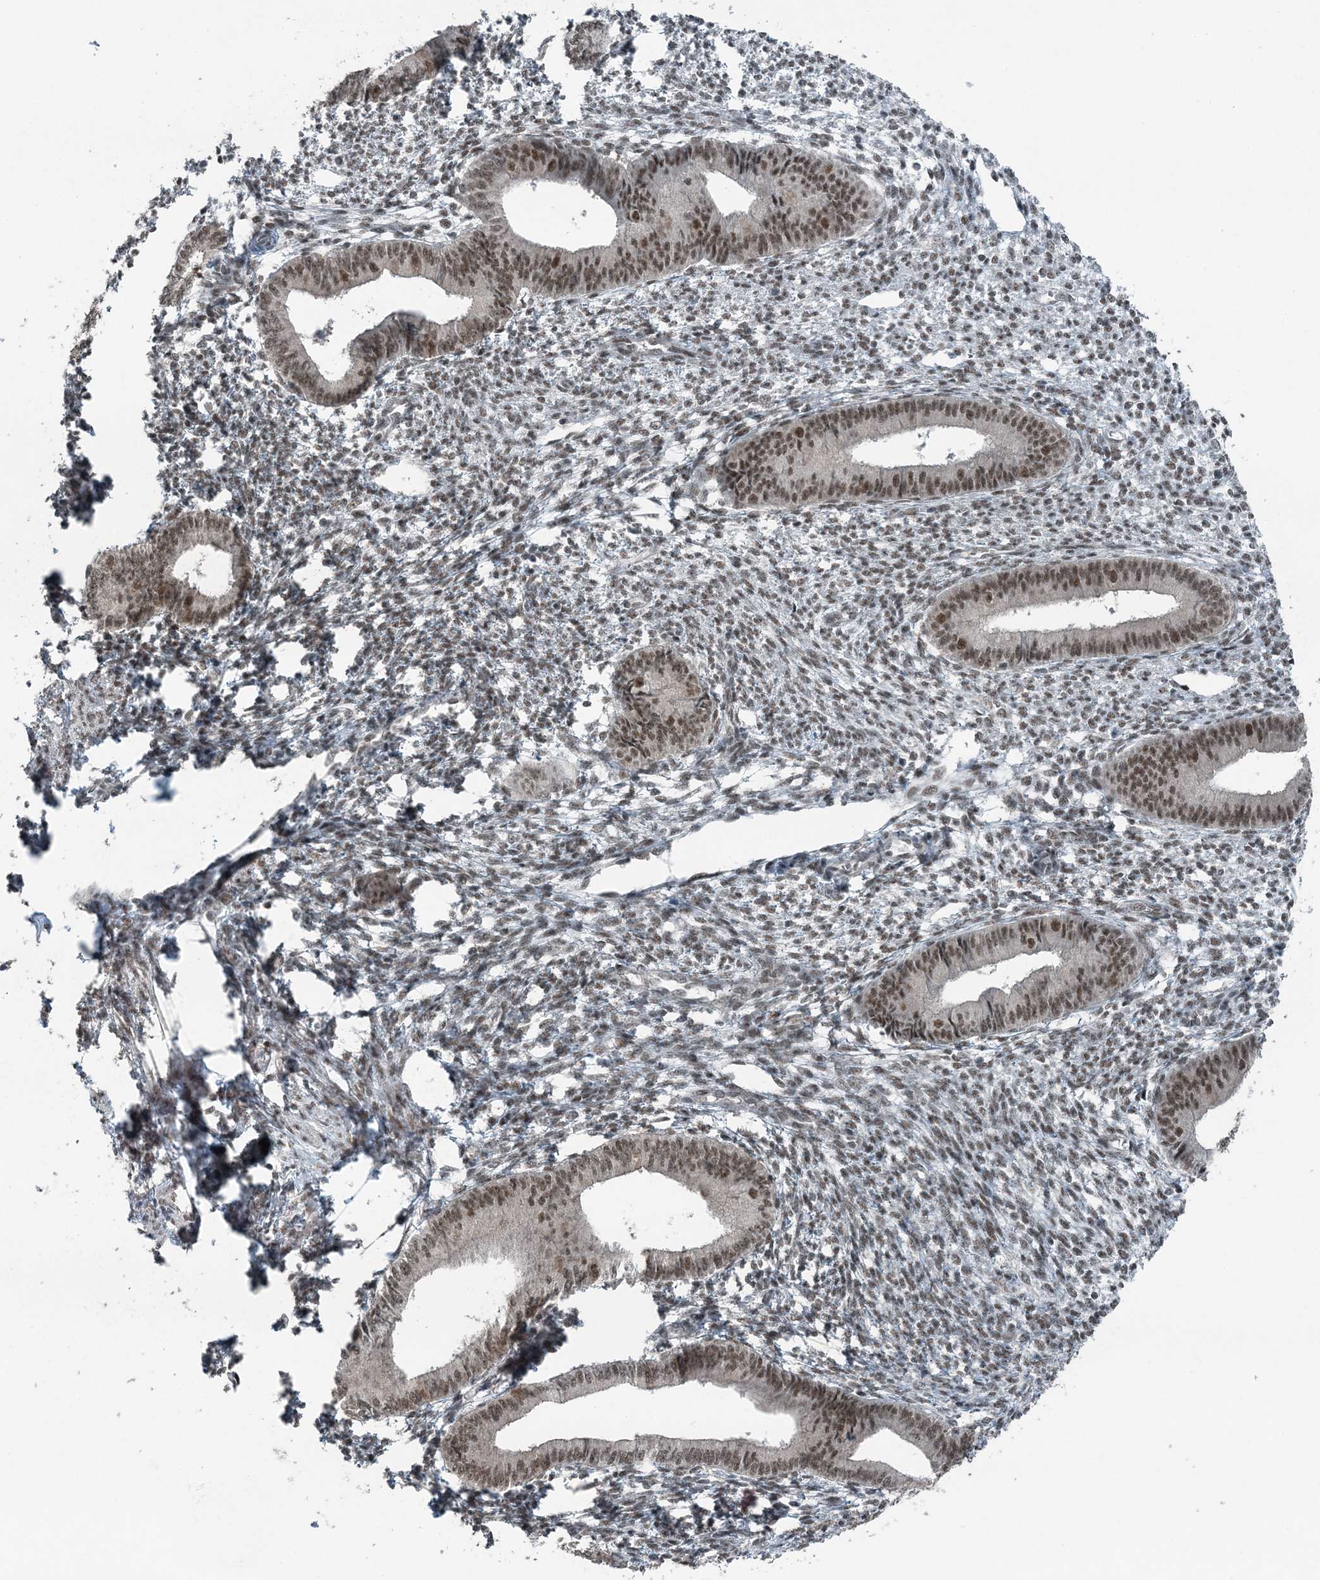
{"staining": {"intensity": "weak", "quantity": "25%-75%", "location": "nuclear"}, "tissue": "endometrium", "cell_type": "Cells in endometrial stroma", "image_type": "normal", "snomed": [{"axis": "morphology", "description": "Normal tissue, NOS"}, {"axis": "topography", "description": "Endometrium"}], "caption": "Immunohistochemical staining of unremarkable endometrium demonstrates 25%-75% levels of weak nuclear protein staining in about 25%-75% of cells in endometrial stroma.", "gene": "YTHDC1", "patient": {"sex": "female", "age": 46}}